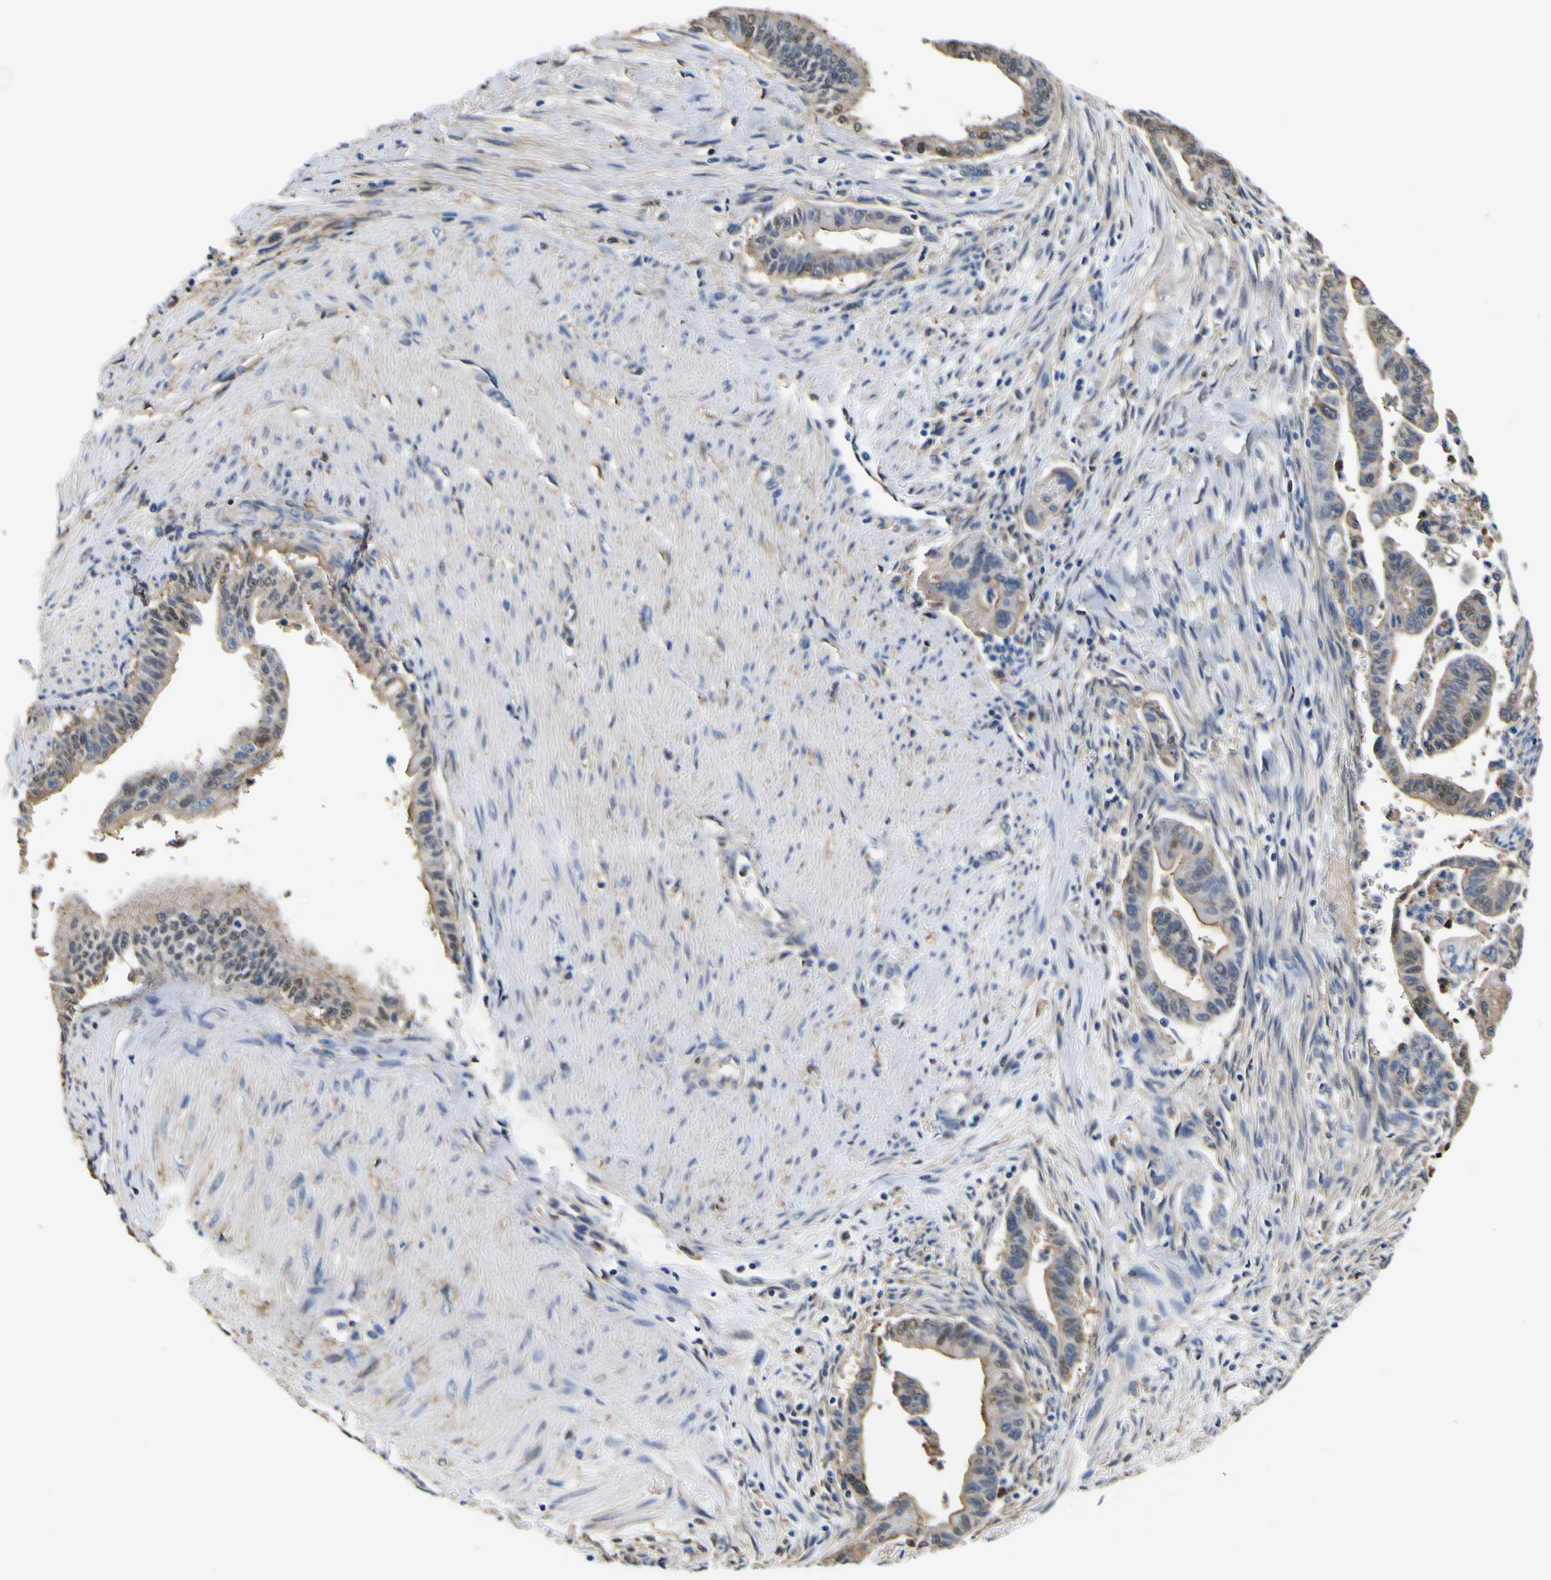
{"staining": {"intensity": "moderate", "quantity": "25%-75%", "location": "cytoplasmic/membranous,nuclear"}, "tissue": "pancreatic cancer", "cell_type": "Tumor cells", "image_type": "cancer", "snomed": [{"axis": "morphology", "description": "Adenocarcinoma, NOS"}, {"axis": "topography", "description": "Pancreas"}], "caption": "DAB immunohistochemical staining of pancreatic cancer (adenocarcinoma) exhibits moderate cytoplasmic/membranous and nuclear protein expression in about 25%-75% of tumor cells. The staining was performed using DAB, with brown indicating positive protein expression. Nuclei are stained blue with hematoxylin.", "gene": "PXDN", "patient": {"sex": "male", "age": 70}}